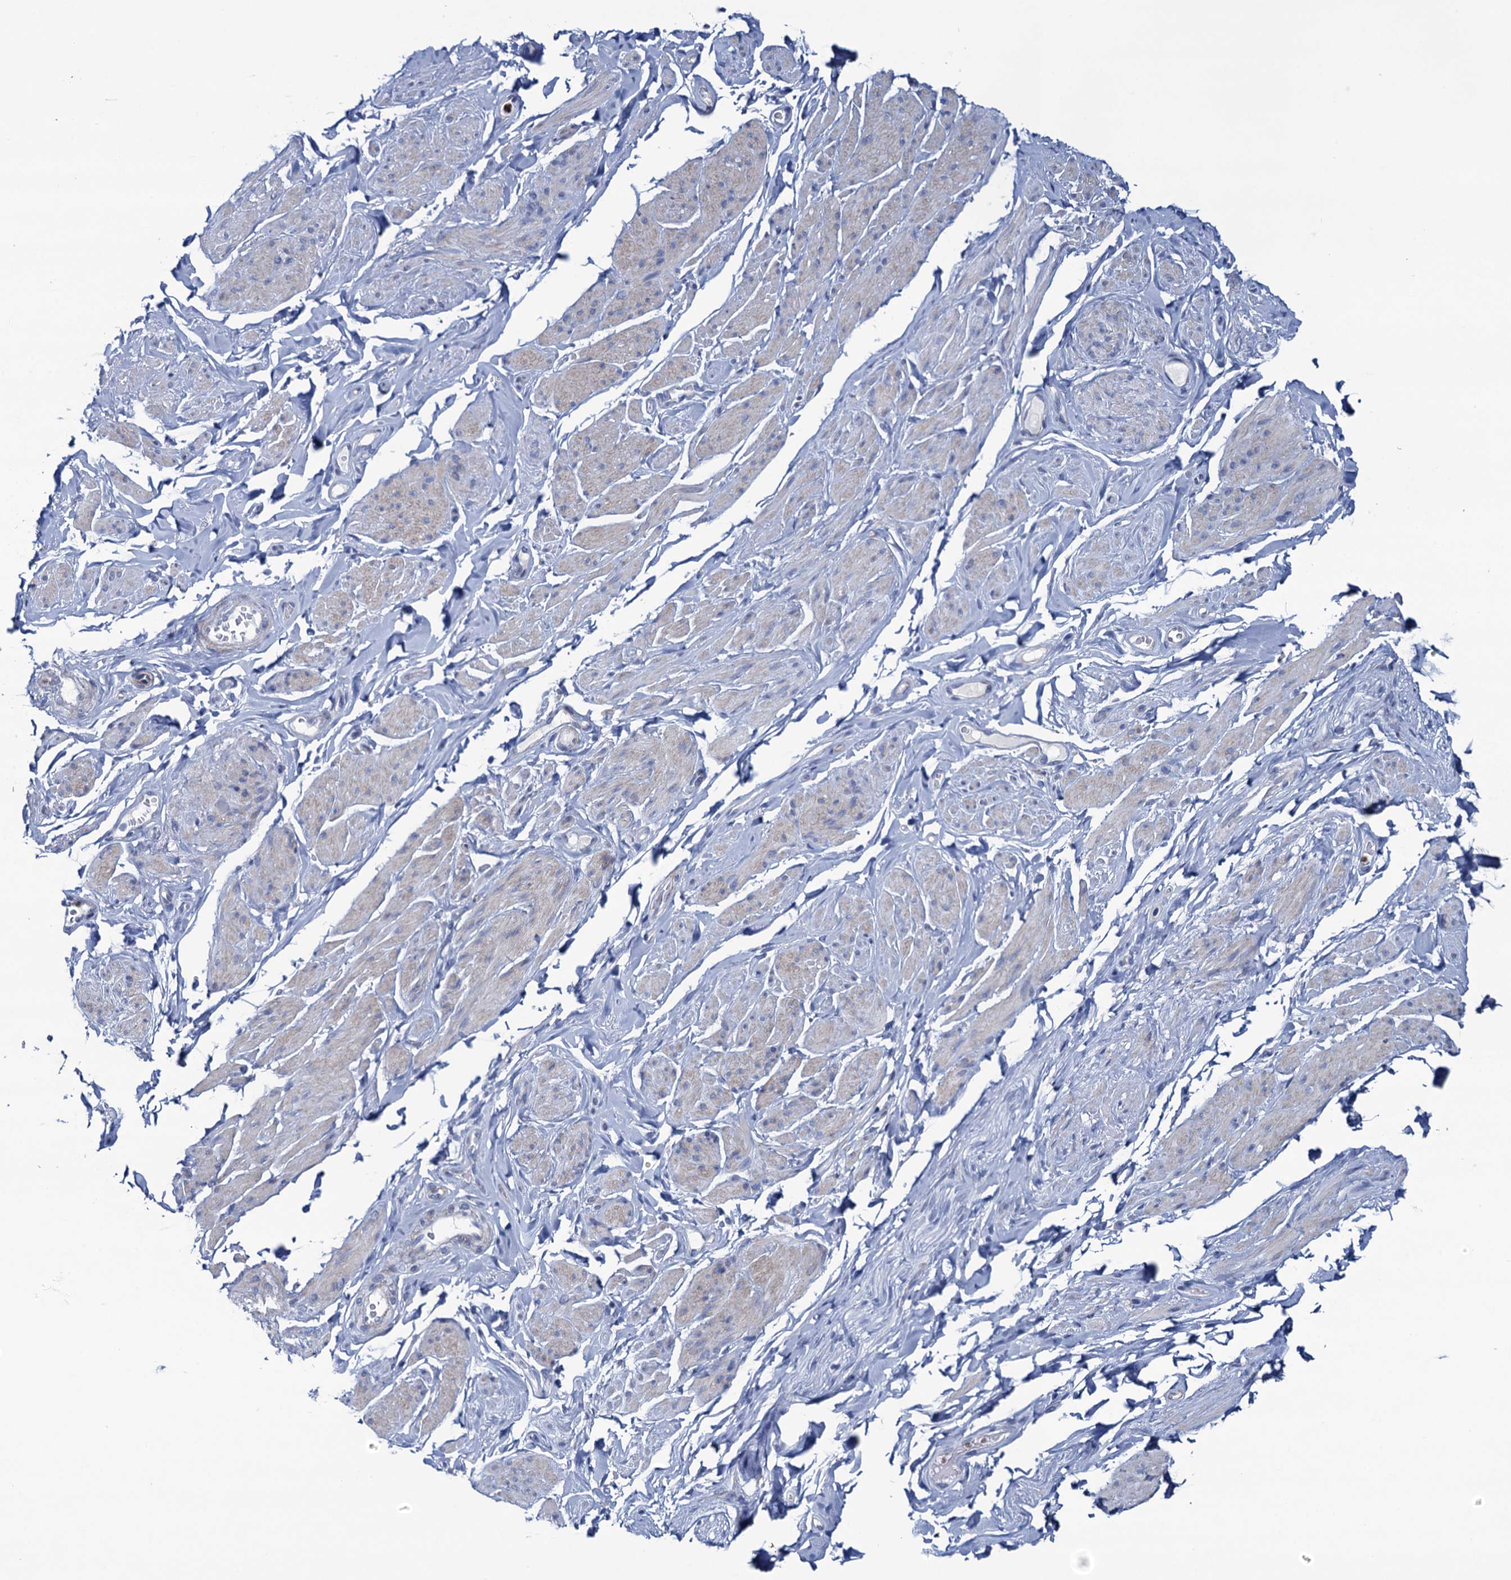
{"staining": {"intensity": "negative", "quantity": "none", "location": "none"}, "tissue": "smooth muscle", "cell_type": "Smooth muscle cells", "image_type": "normal", "snomed": [{"axis": "morphology", "description": "Normal tissue, NOS"}, {"axis": "topography", "description": "Smooth muscle"}, {"axis": "topography", "description": "Peripheral nerve tissue"}], "caption": "Image shows no significant protein positivity in smooth muscle cells of normal smooth muscle.", "gene": "RHCG", "patient": {"sex": "male", "age": 69}}